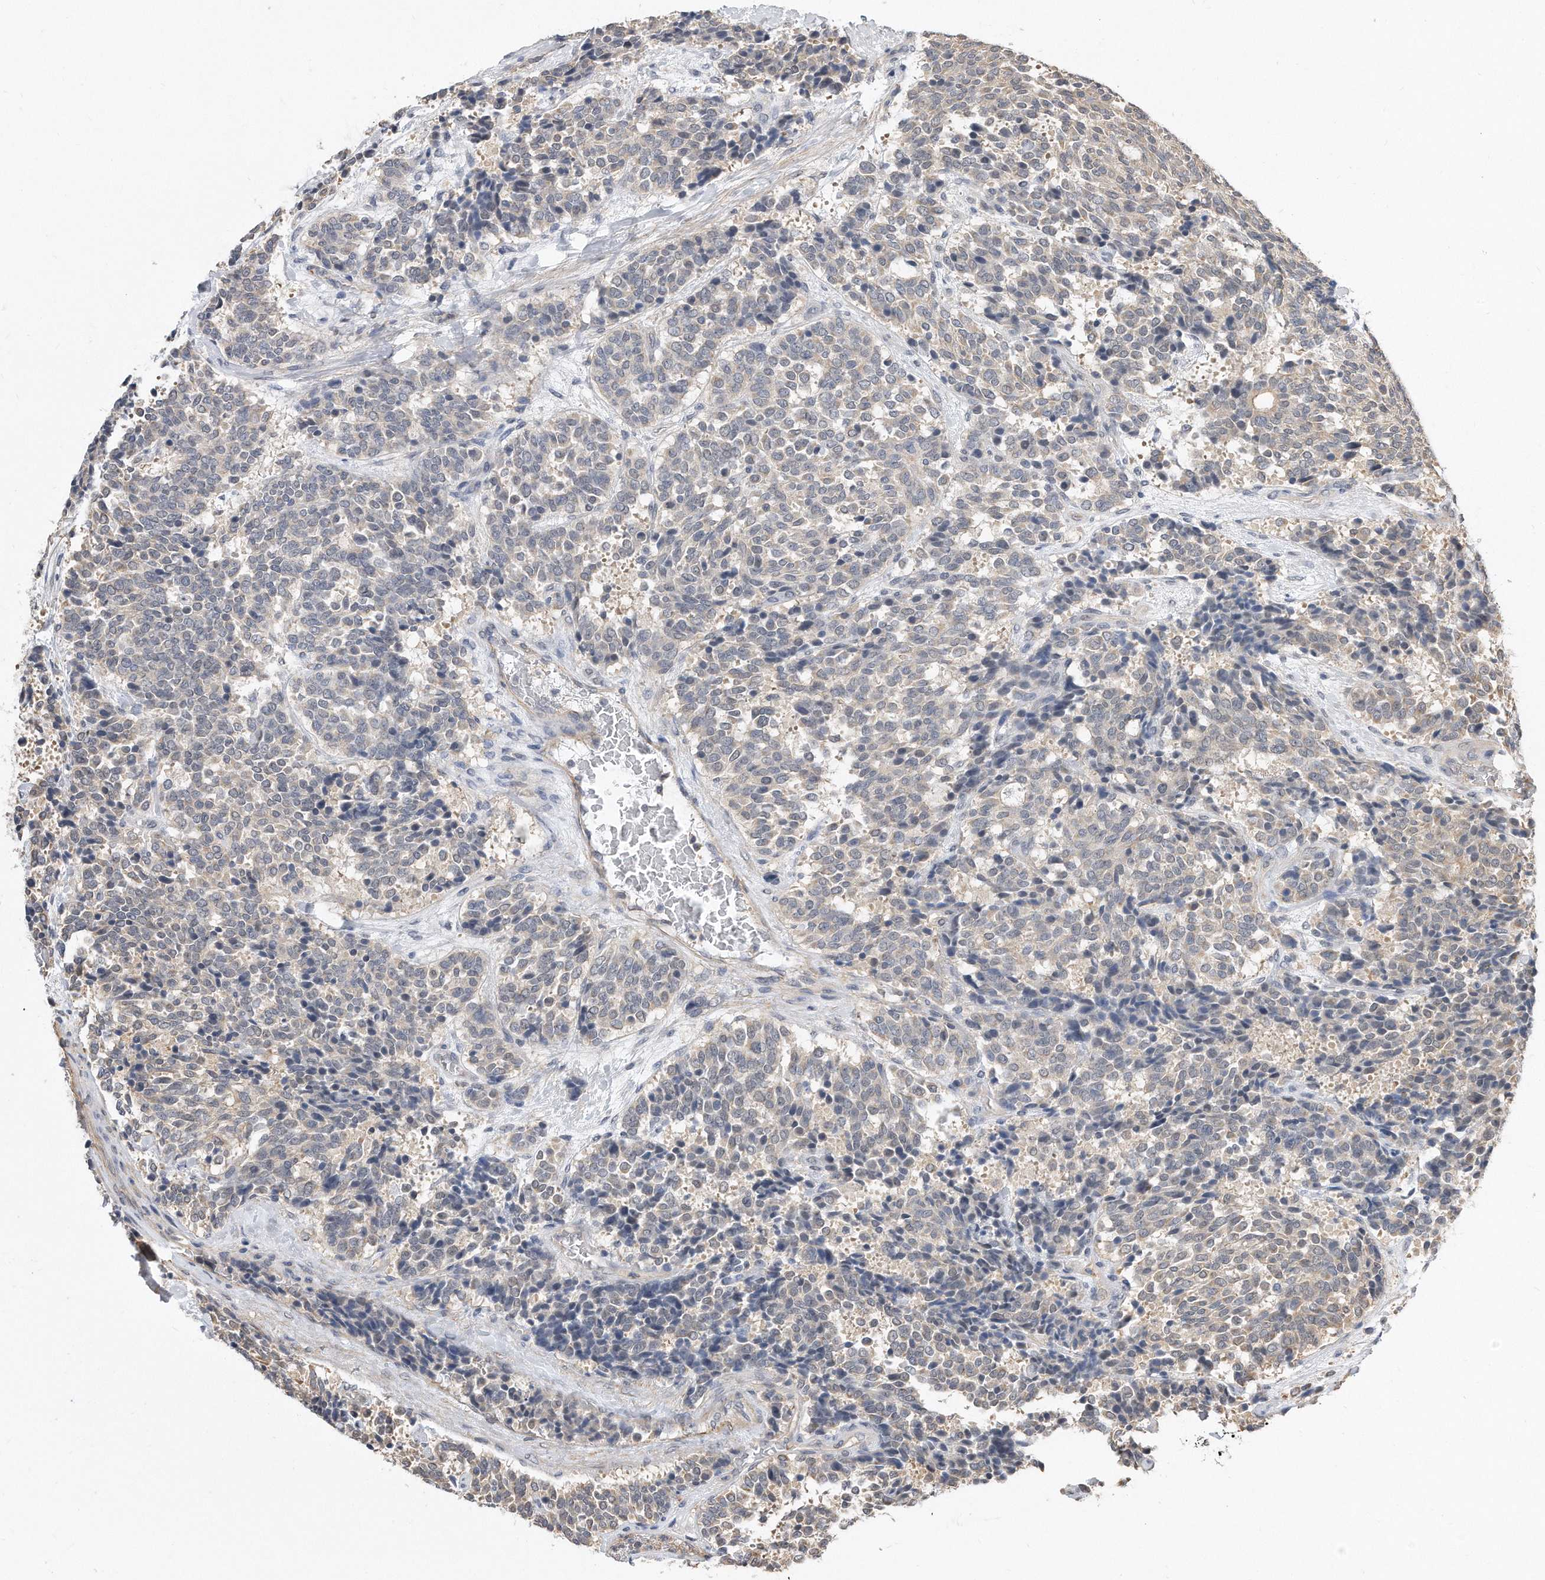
{"staining": {"intensity": "weak", "quantity": "<25%", "location": "cytoplasmic/membranous"}, "tissue": "carcinoid", "cell_type": "Tumor cells", "image_type": "cancer", "snomed": [{"axis": "morphology", "description": "Carcinoid, malignant, NOS"}, {"axis": "topography", "description": "Pancreas"}], "caption": "Immunohistochemistry of carcinoid reveals no positivity in tumor cells.", "gene": "TCP1", "patient": {"sex": "female", "age": 54}}